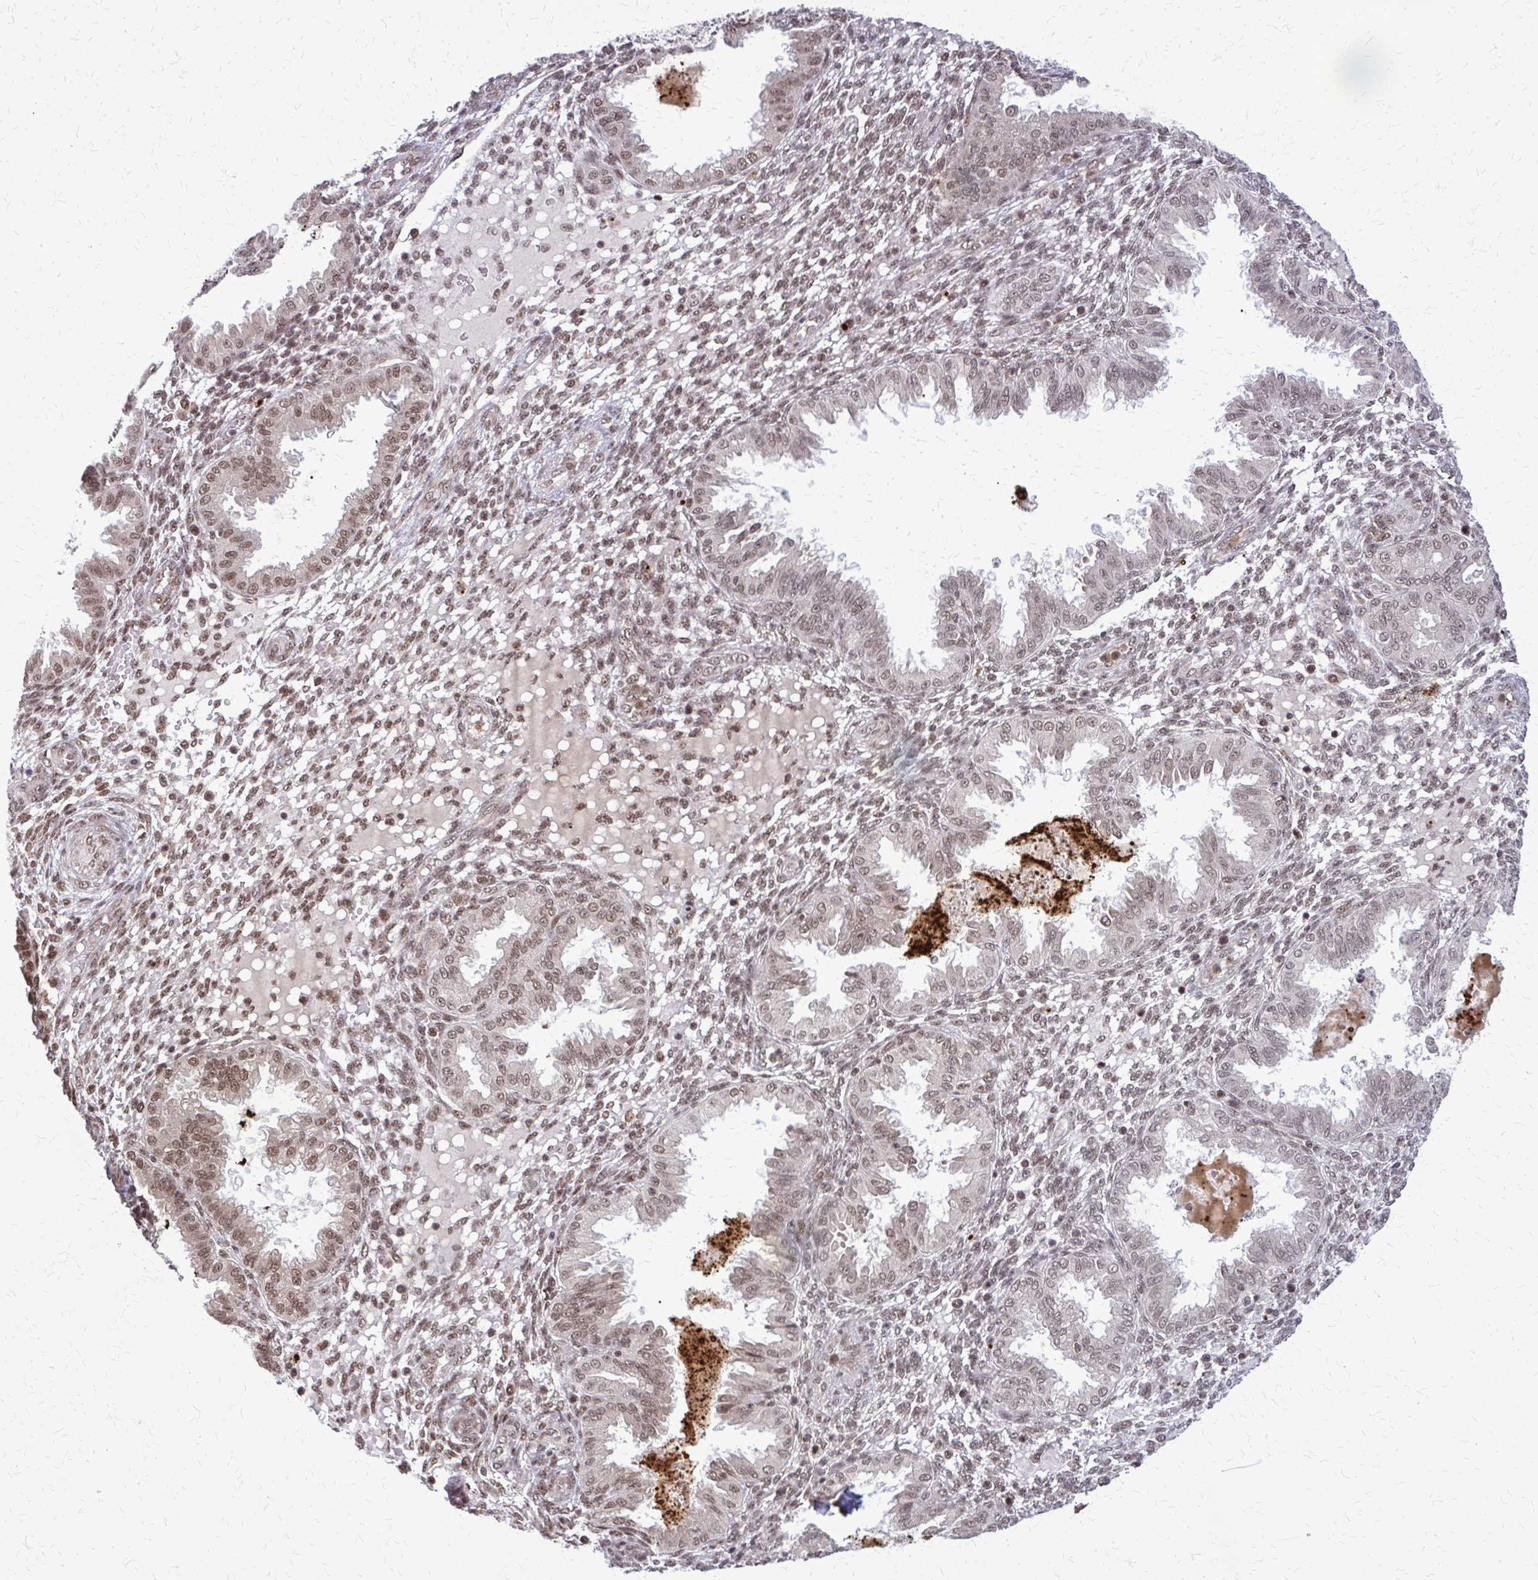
{"staining": {"intensity": "moderate", "quantity": ">75%", "location": "nuclear"}, "tissue": "endometrium", "cell_type": "Cells in endometrial stroma", "image_type": "normal", "snomed": [{"axis": "morphology", "description": "Normal tissue, NOS"}, {"axis": "topography", "description": "Endometrium"}], "caption": "Human endometrium stained for a protein (brown) reveals moderate nuclear positive expression in approximately >75% of cells in endometrial stroma.", "gene": "HDAC3", "patient": {"sex": "female", "age": 33}}